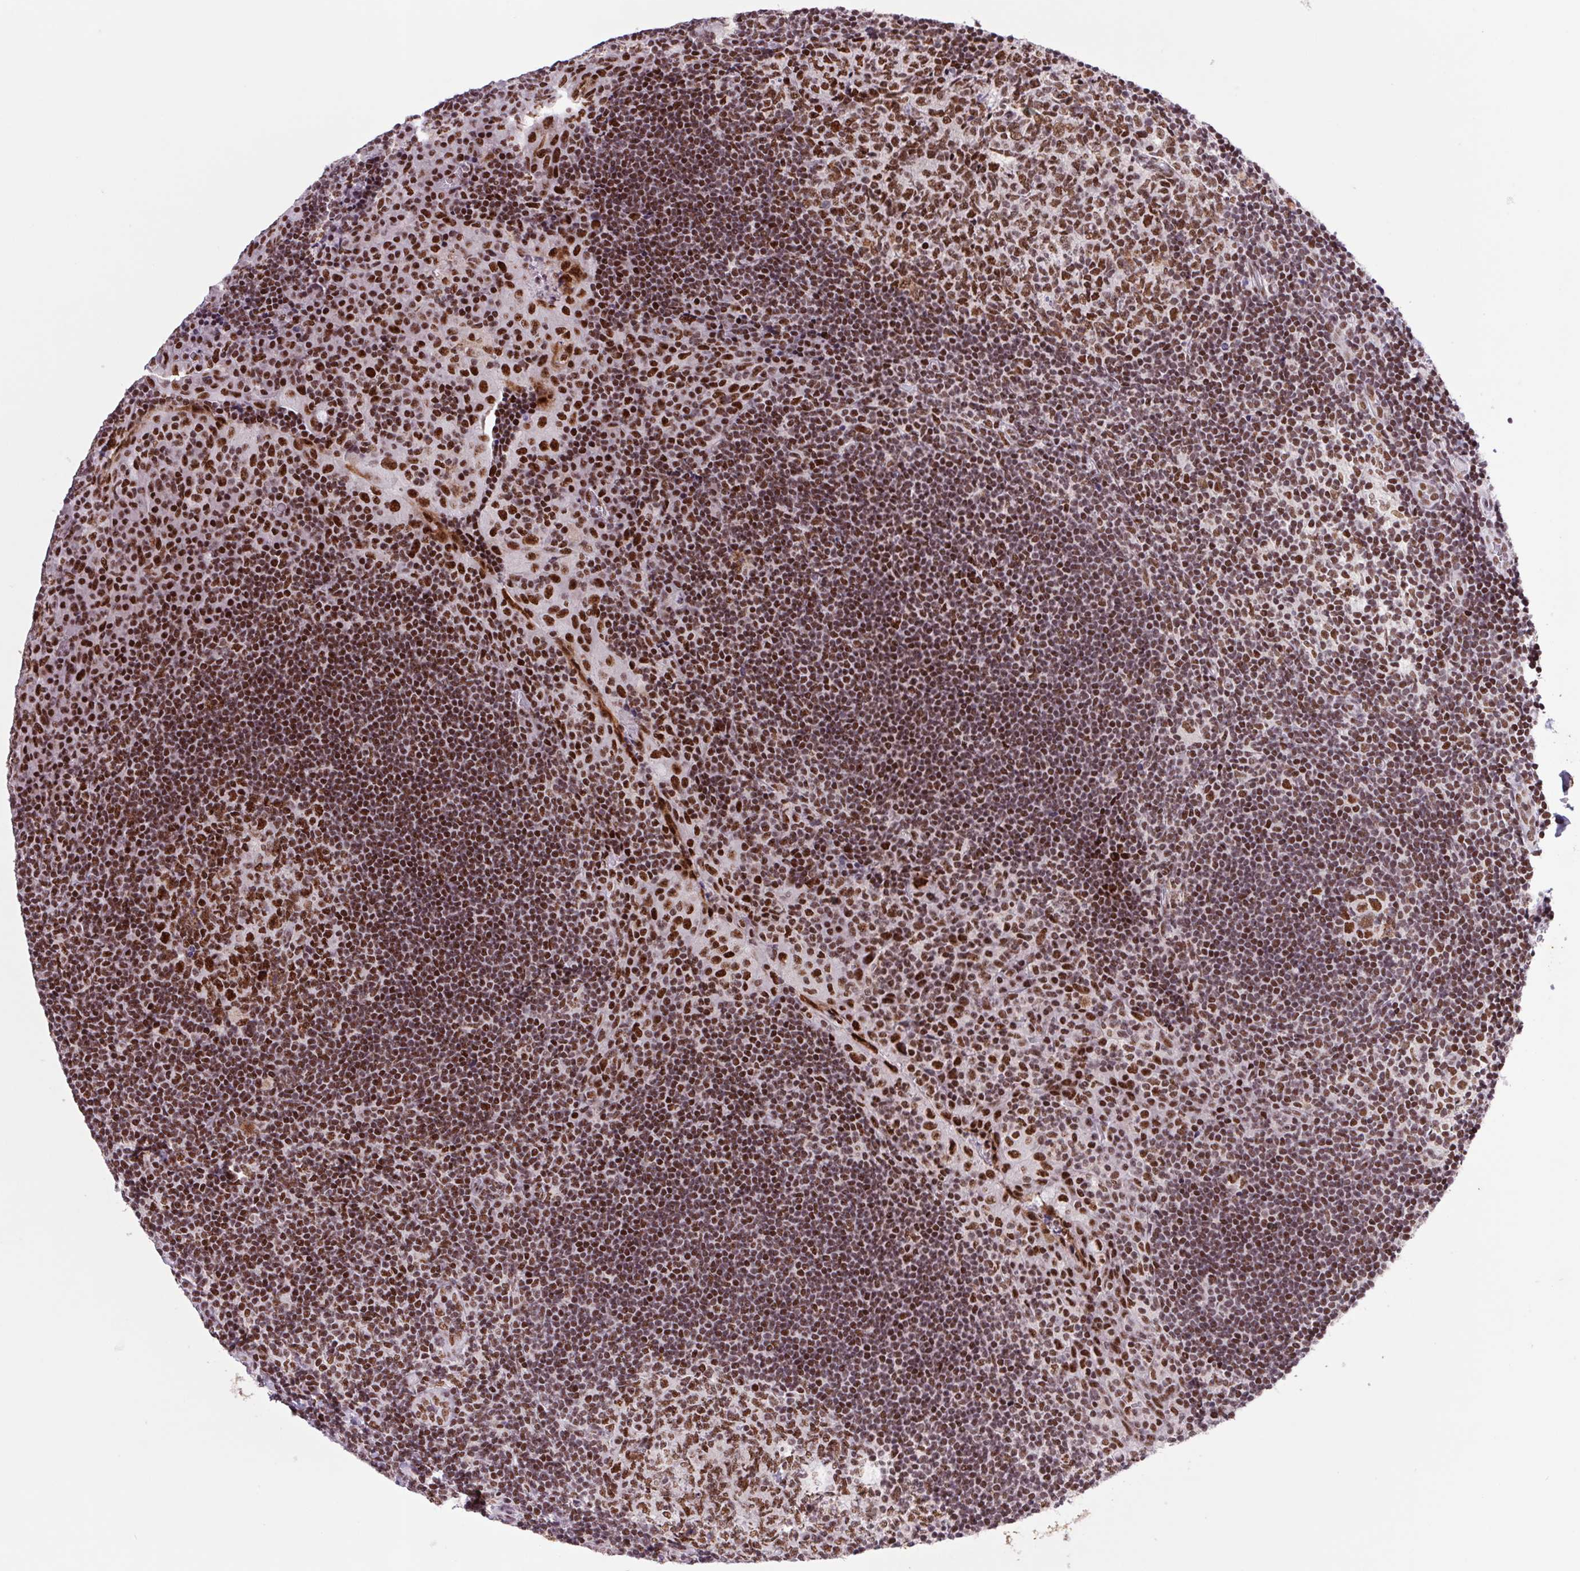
{"staining": {"intensity": "strong", "quantity": ">75%", "location": "nuclear"}, "tissue": "tonsil", "cell_type": "Germinal center cells", "image_type": "normal", "snomed": [{"axis": "morphology", "description": "Normal tissue, NOS"}, {"axis": "topography", "description": "Tonsil"}], "caption": "Immunohistochemical staining of benign tonsil reveals >75% levels of strong nuclear protein positivity in about >75% of germinal center cells.", "gene": "LDLRAD4", "patient": {"sex": "male", "age": 17}}